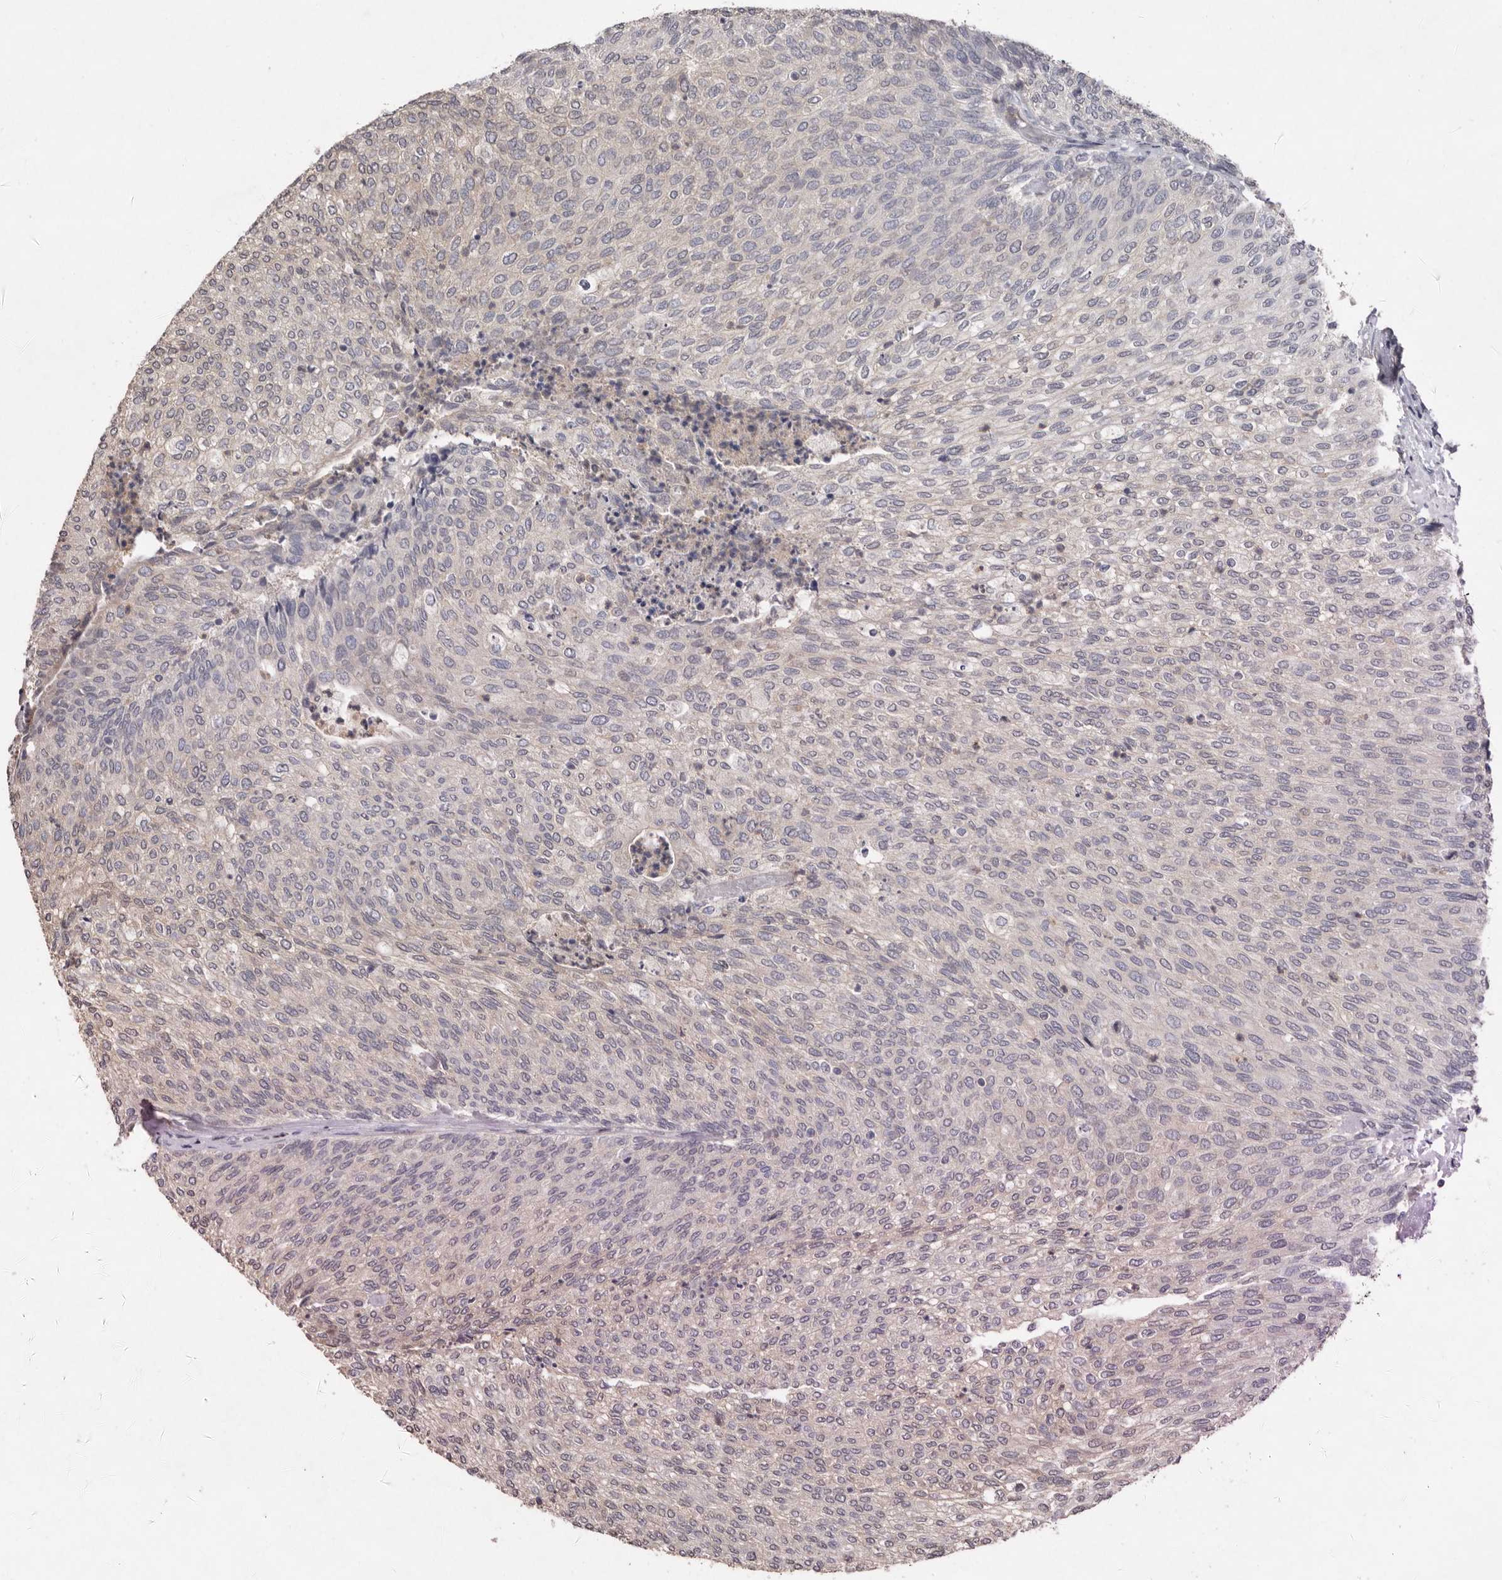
{"staining": {"intensity": "negative", "quantity": "none", "location": "none"}, "tissue": "urothelial cancer", "cell_type": "Tumor cells", "image_type": "cancer", "snomed": [{"axis": "morphology", "description": "Urothelial carcinoma, Low grade"}, {"axis": "topography", "description": "Urinary bladder"}], "caption": "This is a image of immunohistochemistry staining of low-grade urothelial carcinoma, which shows no staining in tumor cells.", "gene": "SULT1E1", "patient": {"sex": "female", "age": 79}}